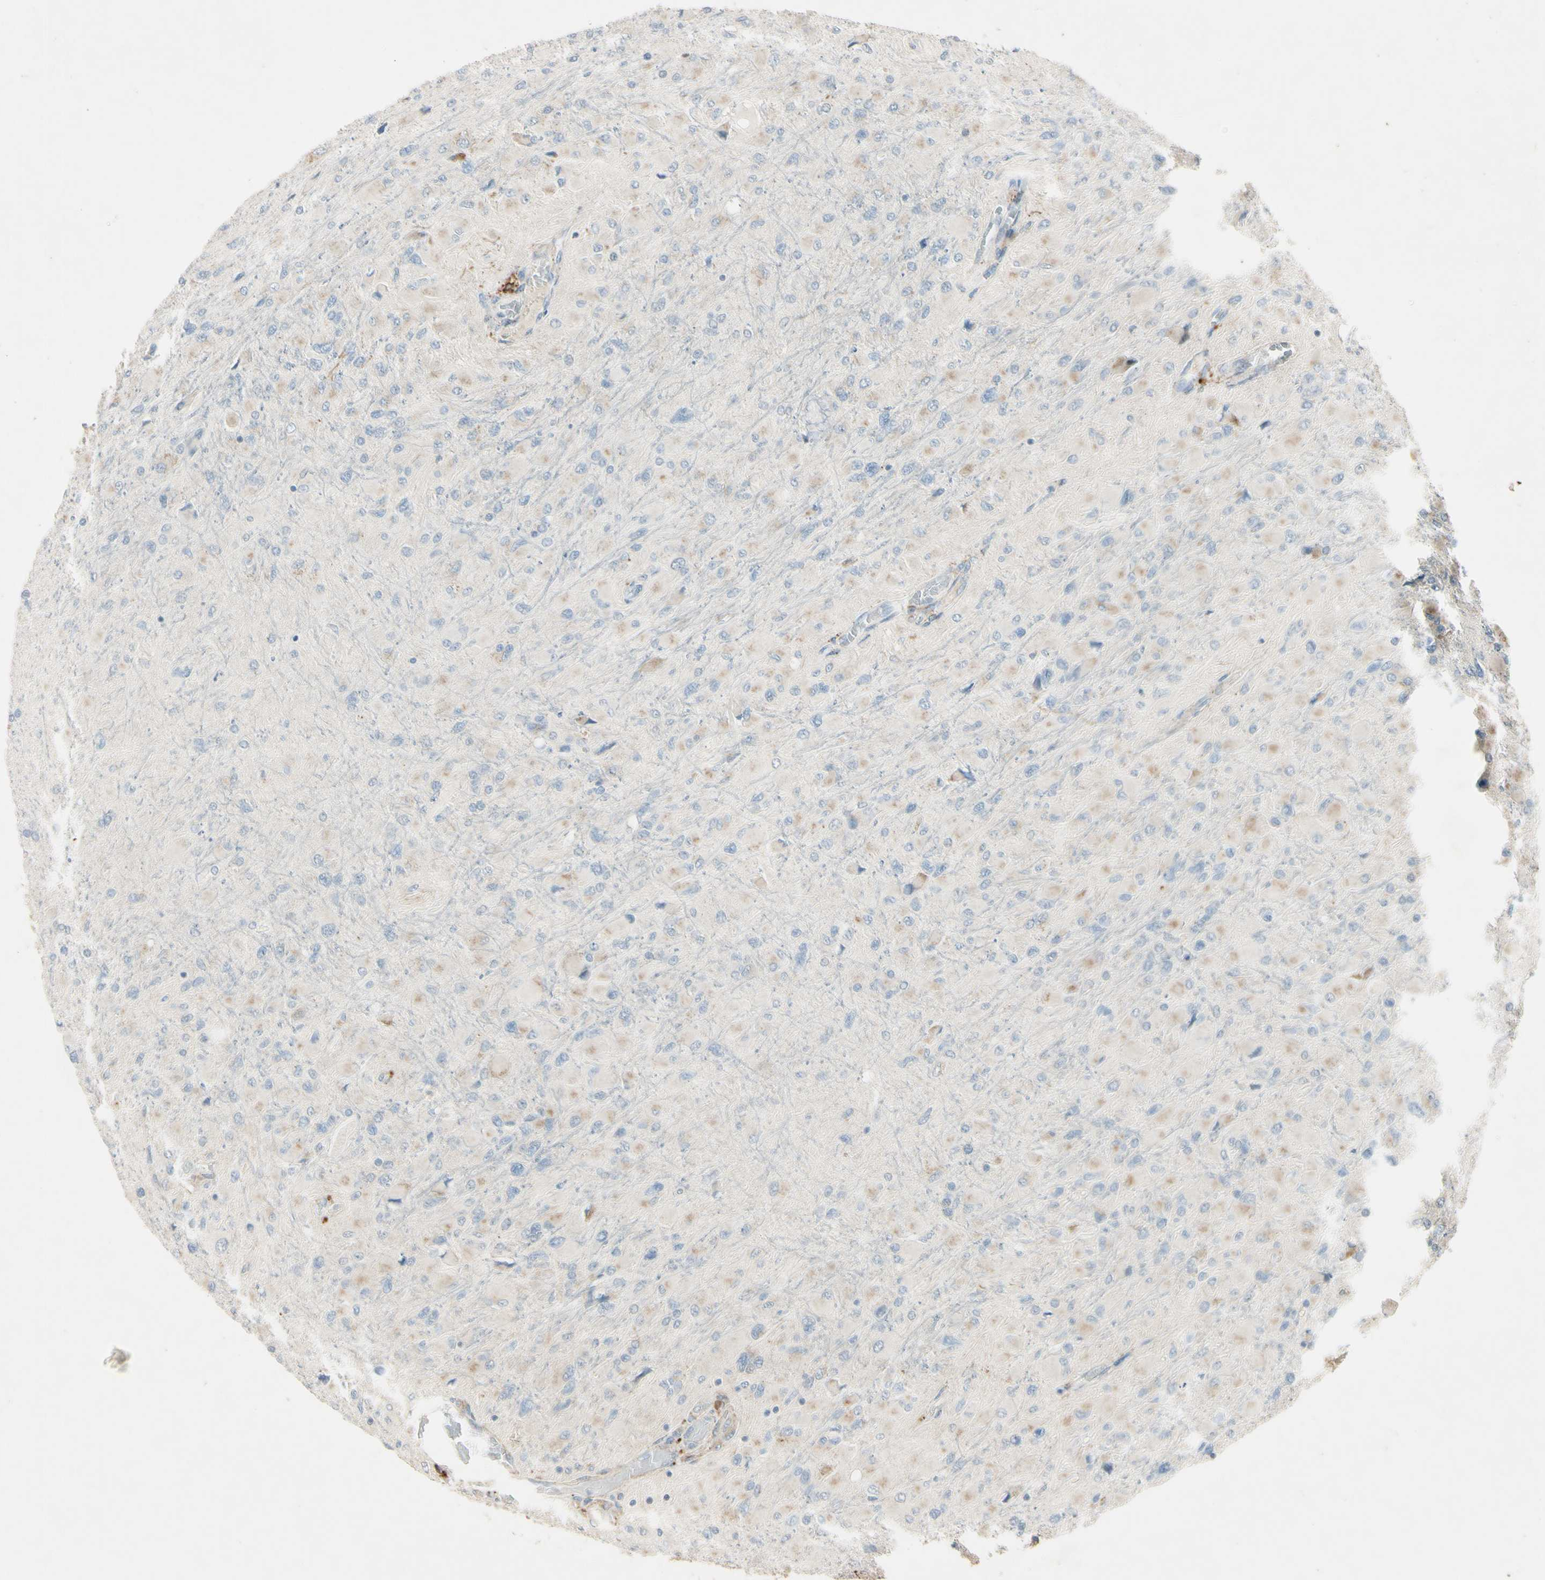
{"staining": {"intensity": "weak", "quantity": "<25%", "location": "cytoplasmic/membranous"}, "tissue": "glioma", "cell_type": "Tumor cells", "image_type": "cancer", "snomed": [{"axis": "morphology", "description": "Glioma, malignant, High grade"}, {"axis": "topography", "description": "Cerebral cortex"}], "caption": "This is a photomicrograph of IHC staining of glioma, which shows no staining in tumor cells.", "gene": "NDFIP1", "patient": {"sex": "female", "age": 36}}